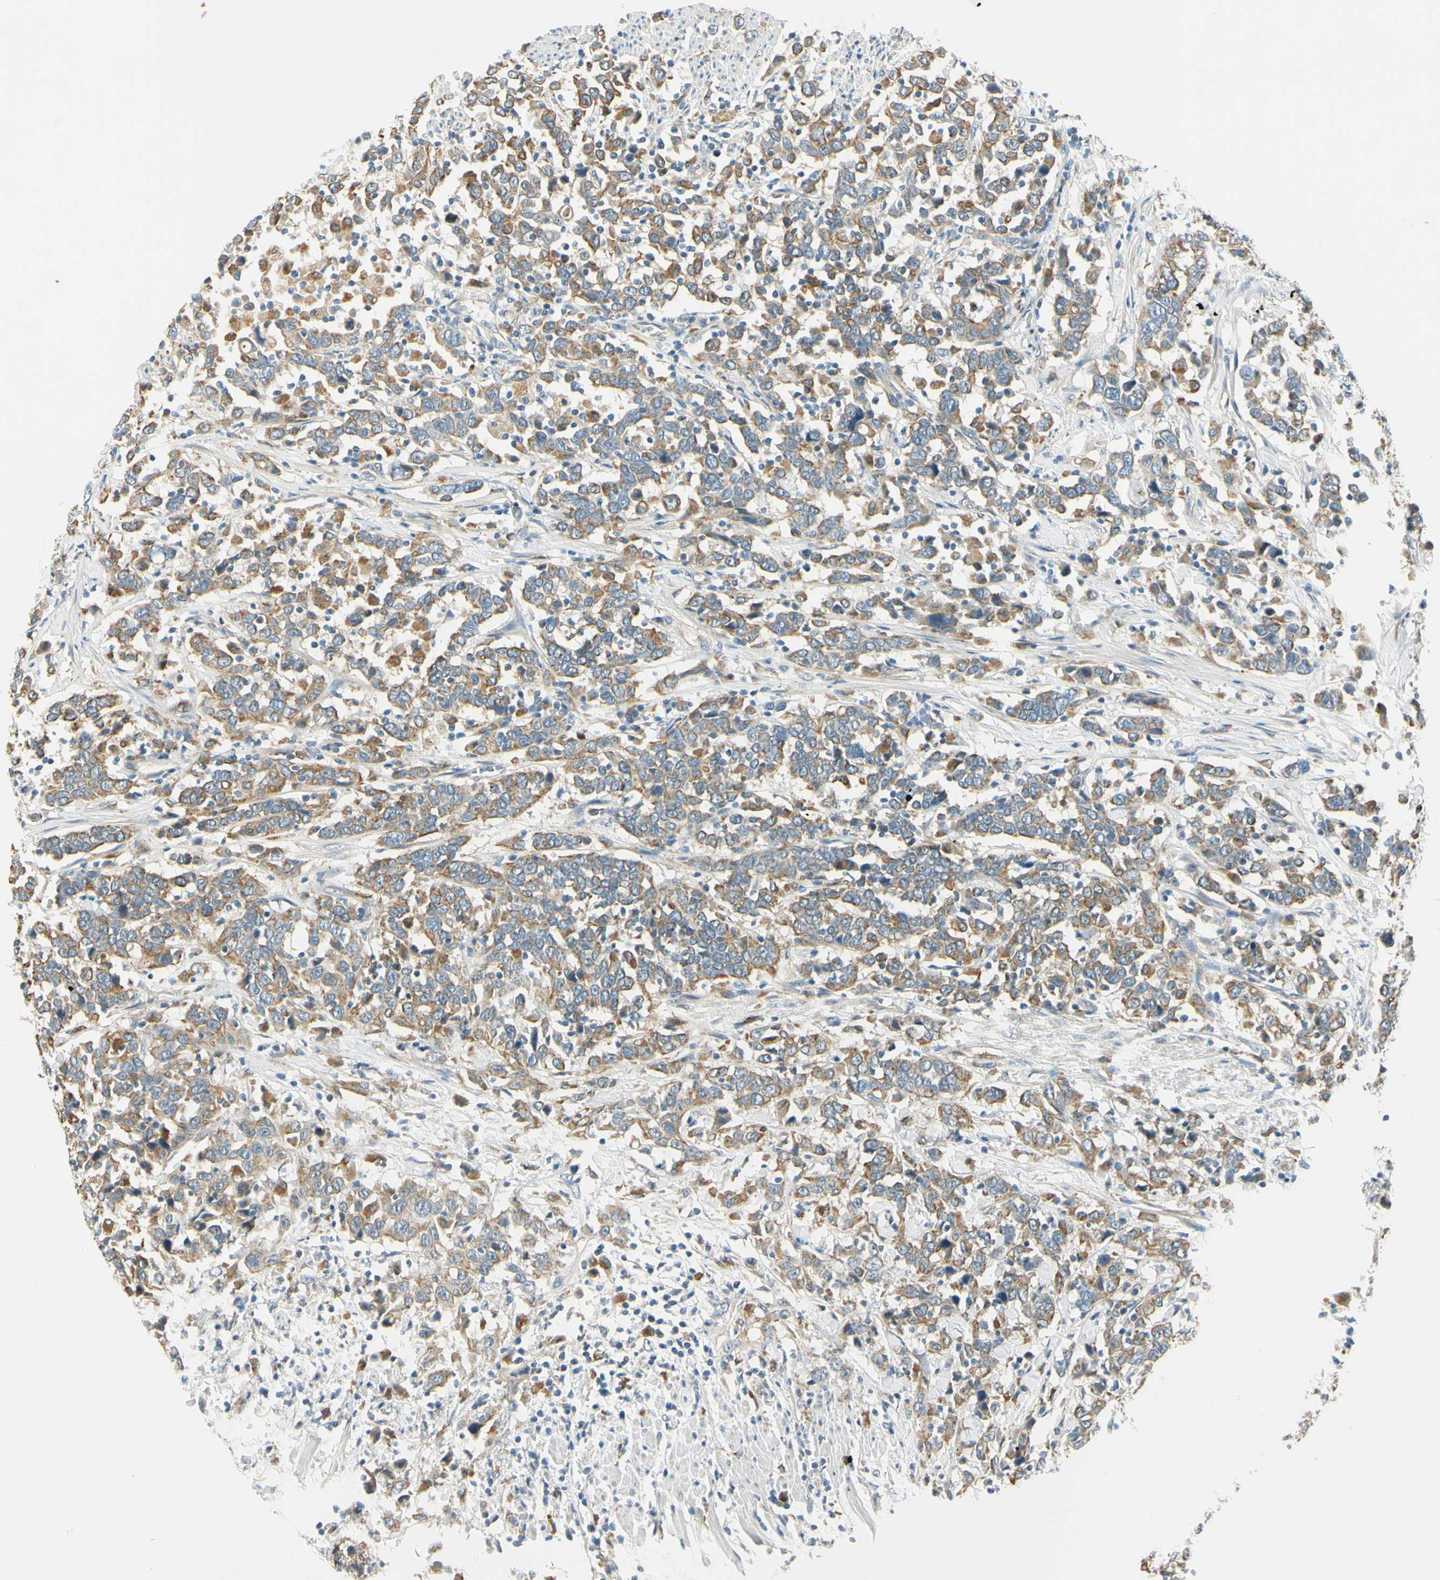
{"staining": {"intensity": "moderate", "quantity": ">75%", "location": "cytoplasmic/membranous"}, "tissue": "urothelial cancer", "cell_type": "Tumor cells", "image_type": "cancer", "snomed": [{"axis": "morphology", "description": "Urothelial carcinoma, High grade"}, {"axis": "topography", "description": "Urinary bladder"}], "caption": "Human high-grade urothelial carcinoma stained for a protein (brown) demonstrates moderate cytoplasmic/membranous positive staining in about >75% of tumor cells.", "gene": "LAMA3", "patient": {"sex": "male", "age": 61}}